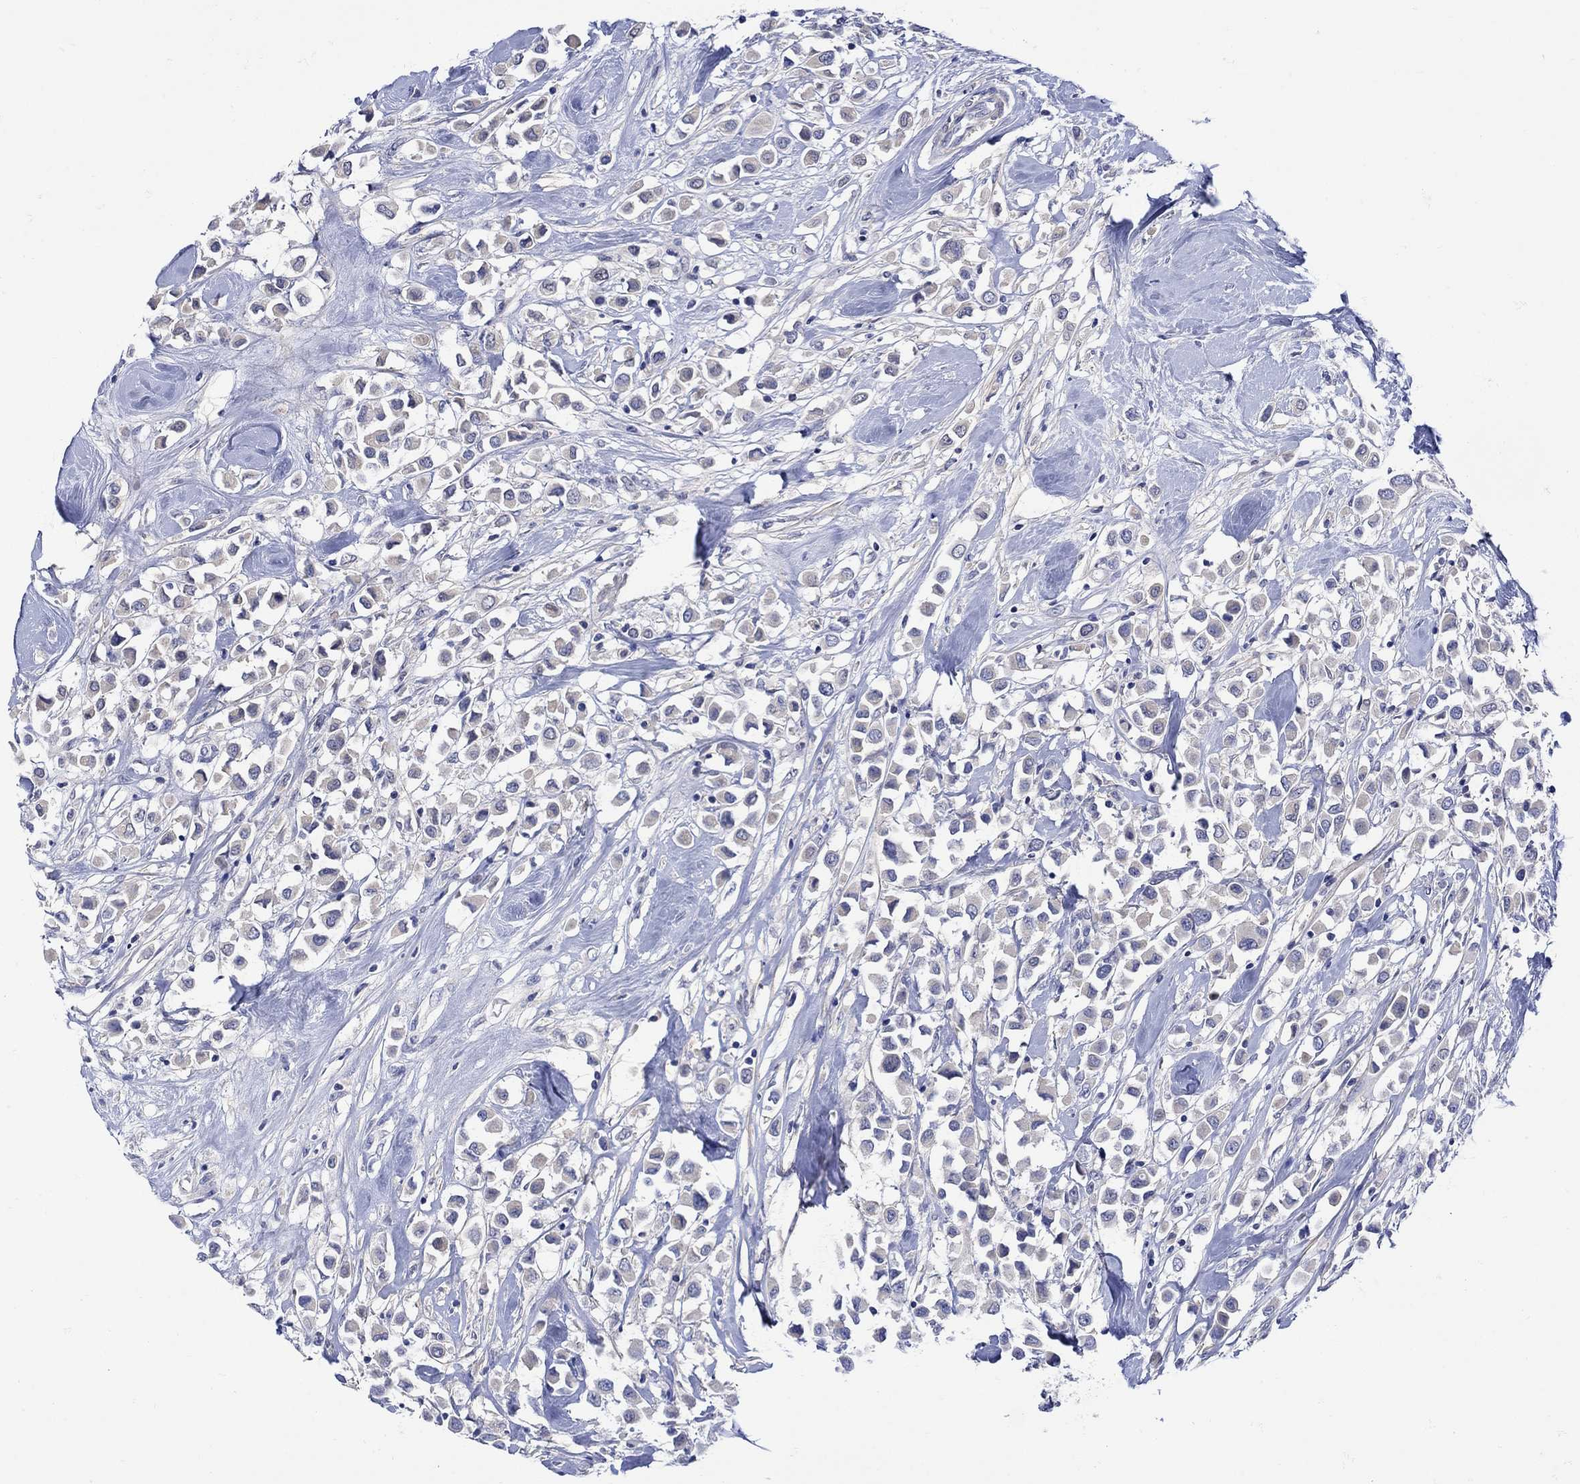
{"staining": {"intensity": "negative", "quantity": "none", "location": "none"}, "tissue": "breast cancer", "cell_type": "Tumor cells", "image_type": "cancer", "snomed": [{"axis": "morphology", "description": "Duct carcinoma"}, {"axis": "topography", "description": "Breast"}], "caption": "This is an immunohistochemistry (IHC) micrograph of human breast infiltrating ductal carcinoma. There is no staining in tumor cells.", "gene": "MSI1", "patient": {"sex": "female", "age": 61}}